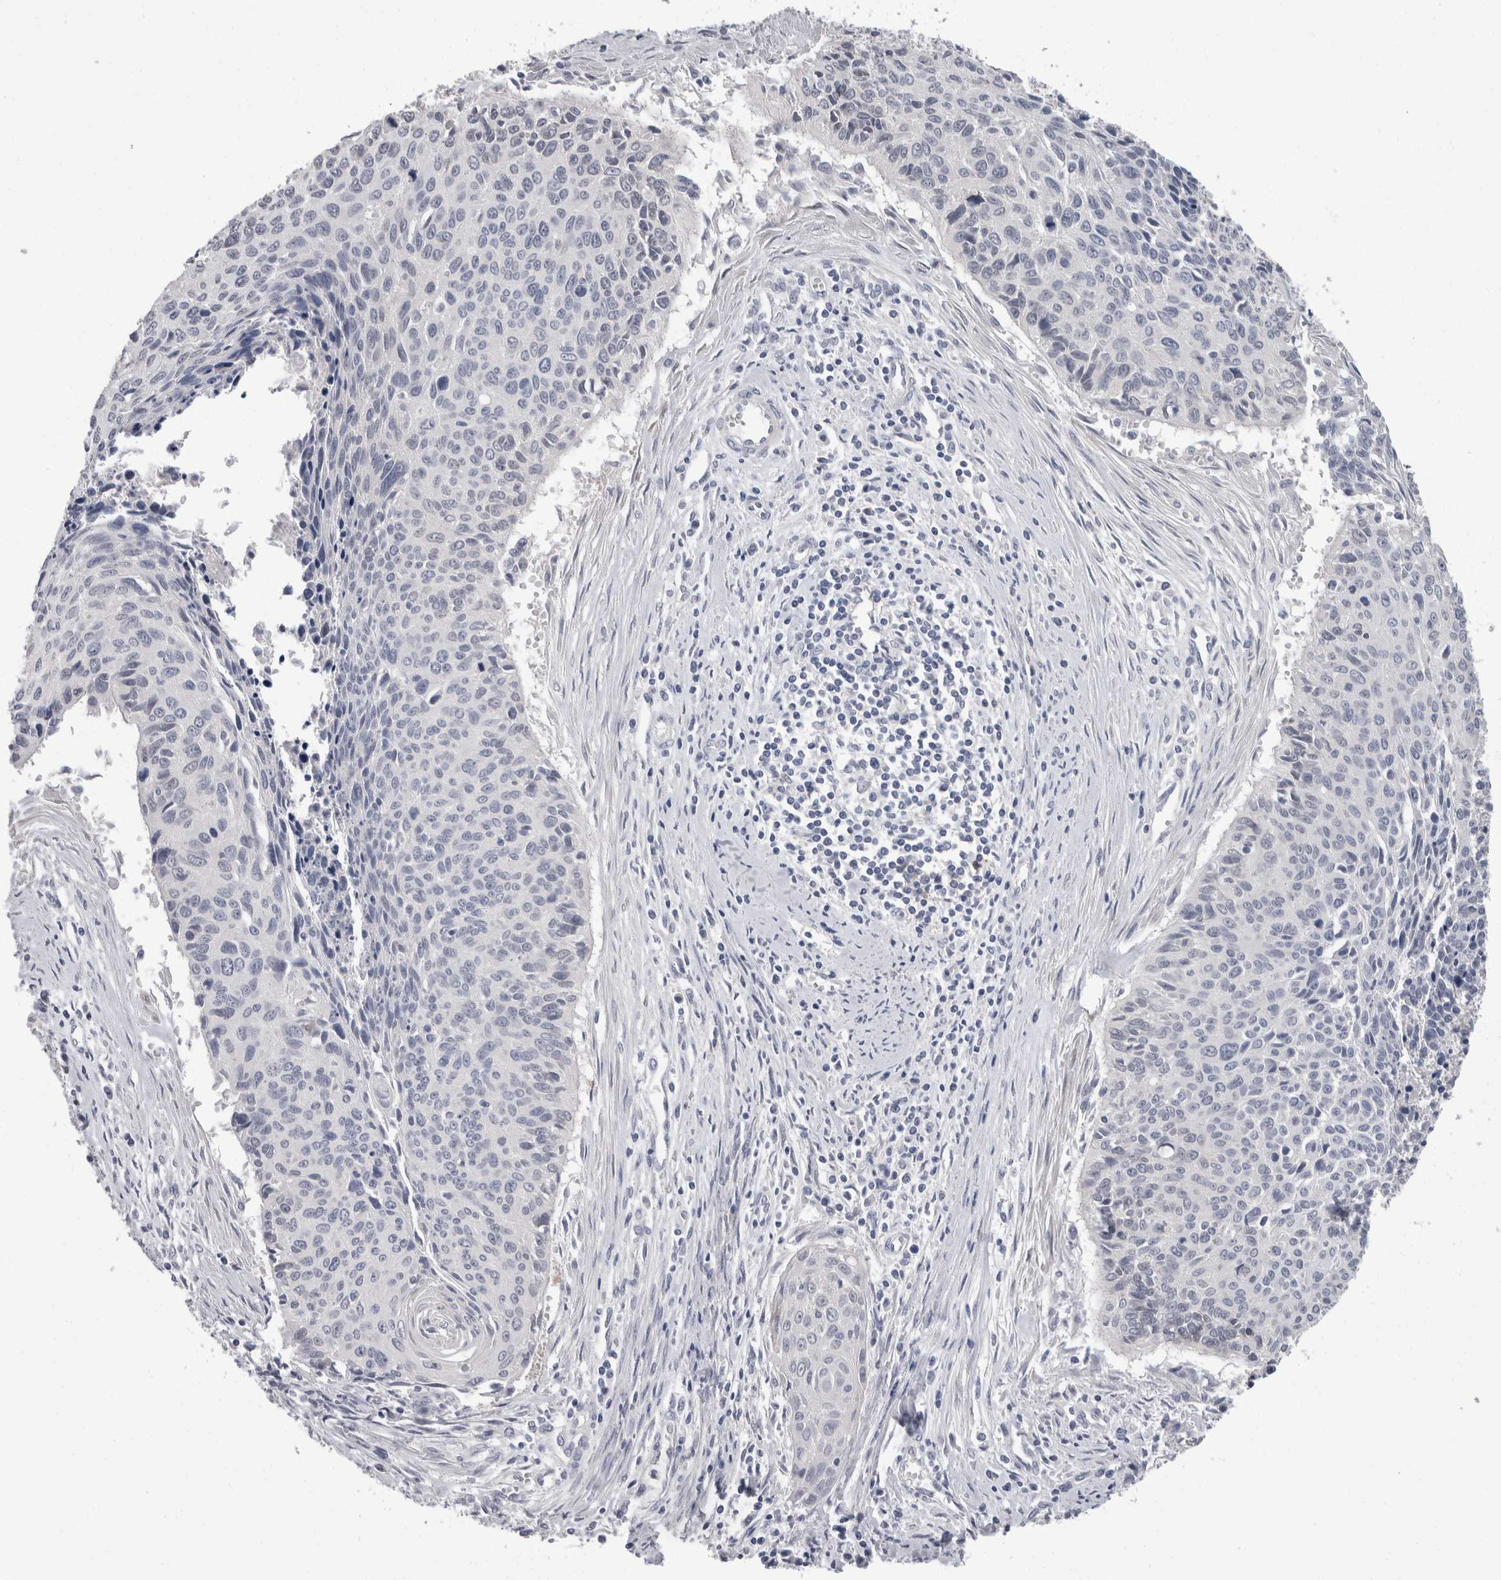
{"staining": {"intensity": "negative", "quantity": "none", "location": "none"}, "tissue": "cervical cancer", "cell_type": "Tumor cells", "image_type": "cancer", "snomed": [{"axis": "morphology", "description": "Squamous cell carcinoma, NOS"}, {"axis": "topography", "description": "Cervix"}], "caption": "A histopathology image of cervical squamous cell carcinoma stained for a protein demonstrates no brown staining in tumor cells.", "gene": "FHOD3", "patient": {"sex": "female", "age": 55}}